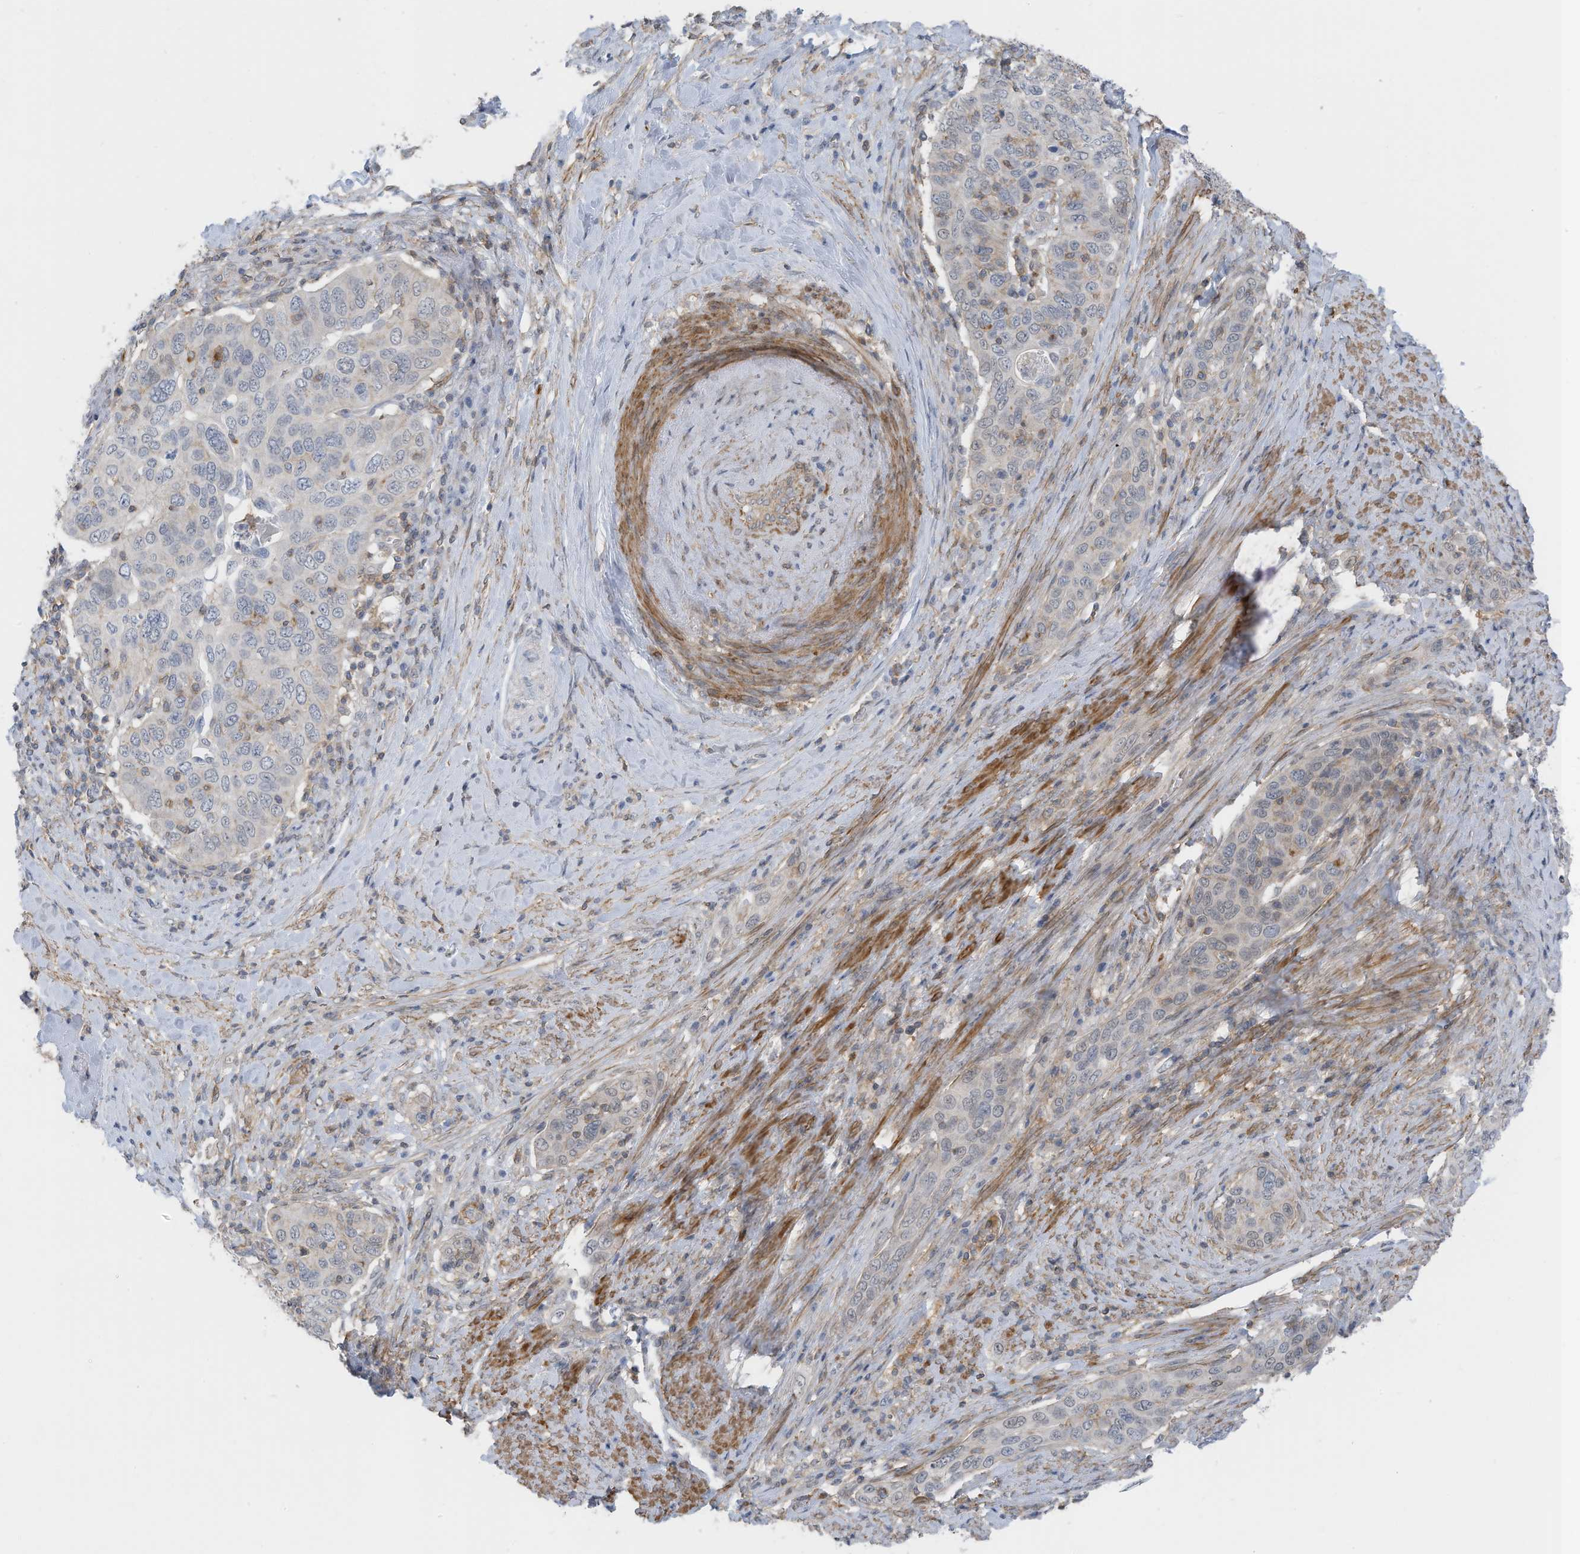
{"staining": {"intensity": "negative", "quantity": "none", "location": "none"}, "tissue": "cervical cancer", "cell_type": "Tumor cells", "image_type": "cancer", "snomed": [{"axis": "morphology", "description": "Squamous cell carcinoma, NOS"}, {"axis": "topography", "description": "Cervix"}], "caption": "This is an IHC micrograph of cervical cancer. There is no positivity in tumor cells.", "gene": "ZNF846", "patient": {"sex": "female", "age": 60}}